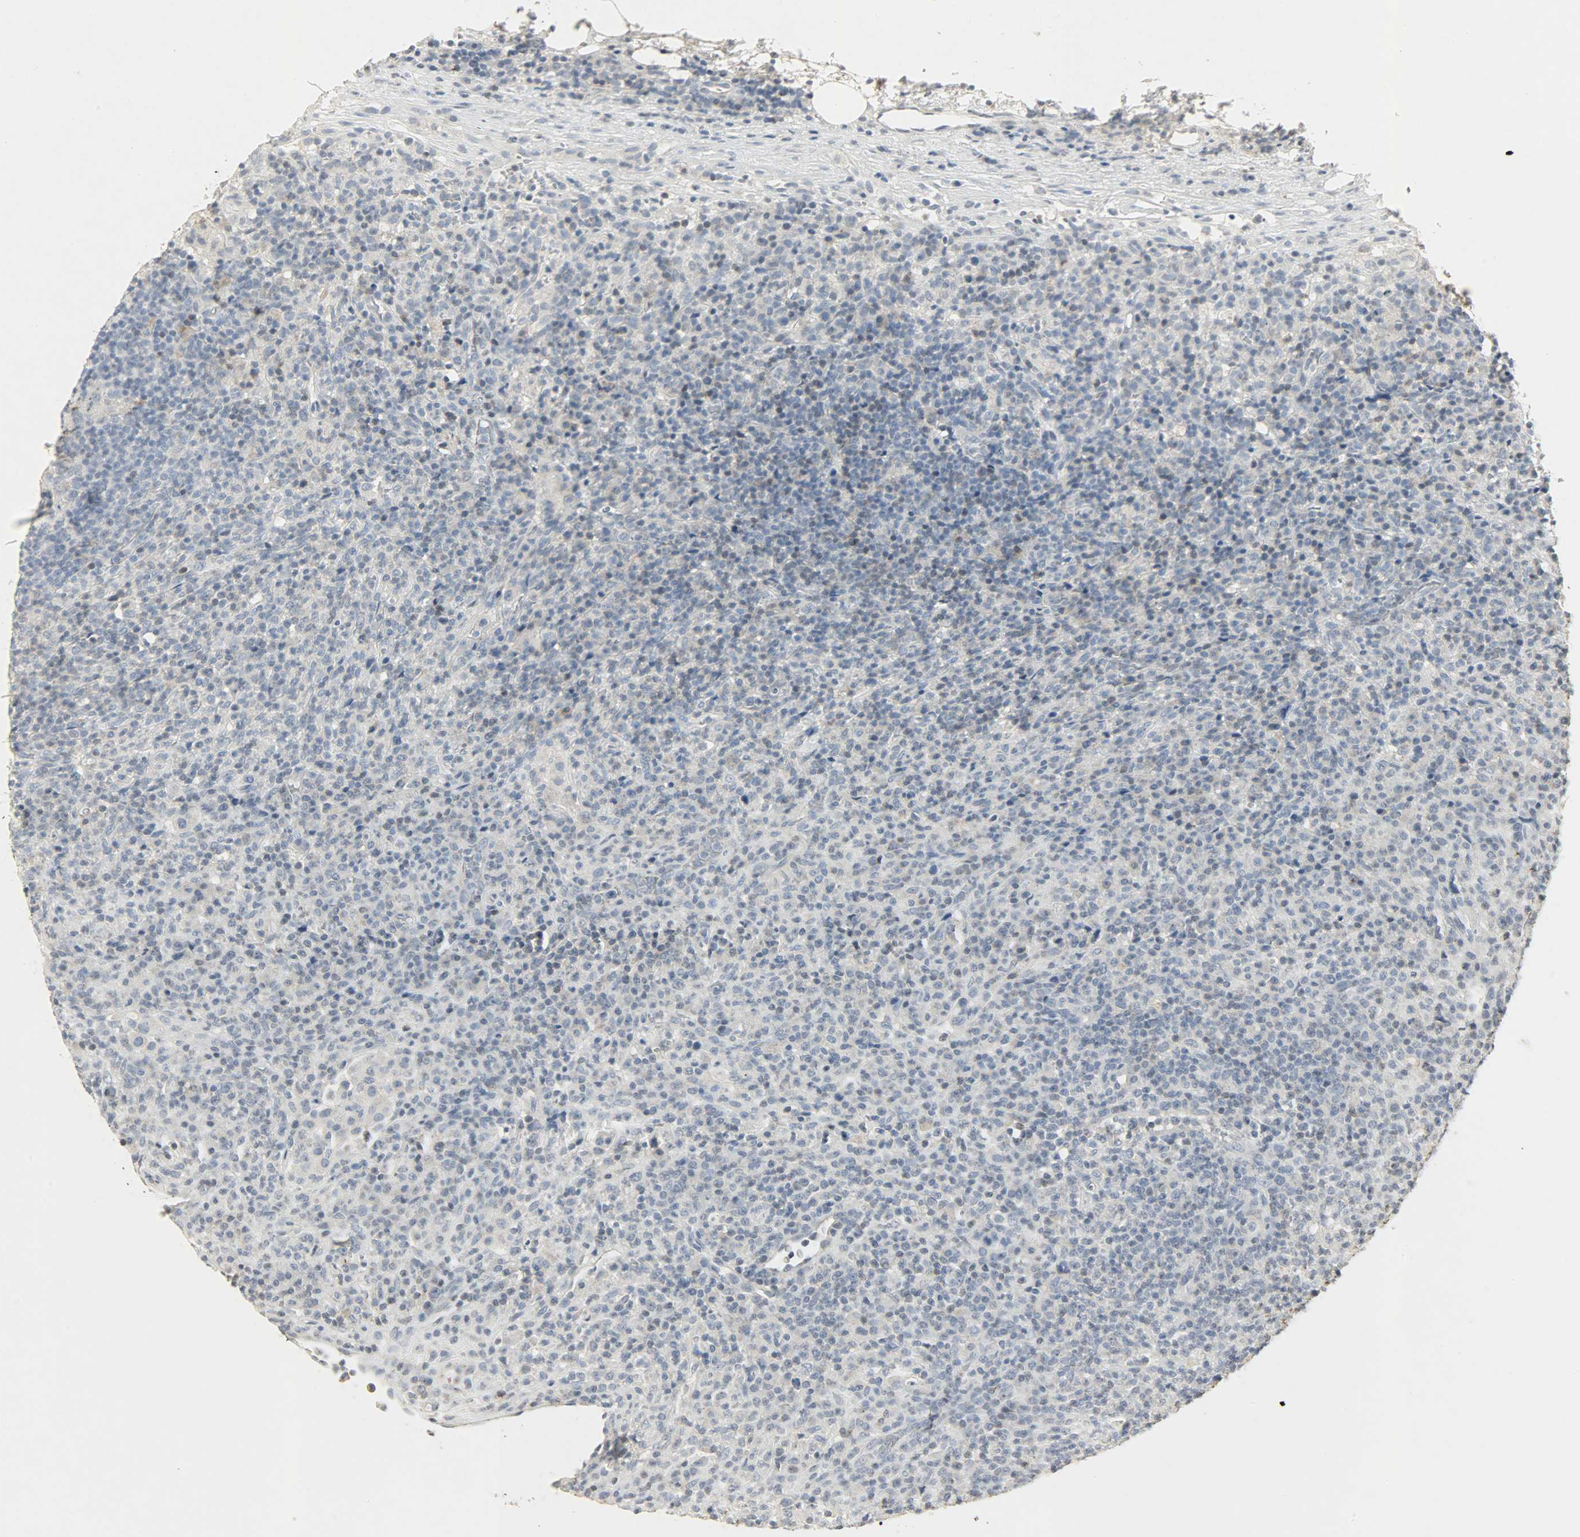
{"staining": {"intensity": "weak", "quantity": "25%-75%", "location": "cytoplasmic/membranous,nuclear"}, "tissue": "lymphoma", "cell_type": "Tumor cells", "image_type": "cancer", "snomed": [{"axis": "morphology", "description": "Hodgkin's disease, NOS"}, {"axis": "topography", "description": "Lymph node"}], "caption": "Lymphoma tissue exhibits weak cytoplasmic/membranous and nuclear expression in about 25%-75% of tumor cells (Brightfield microscopy of DAB IHC at high magnification).", "gene": "CAMK4", "patient": {"sex": "male", "age": 65}}